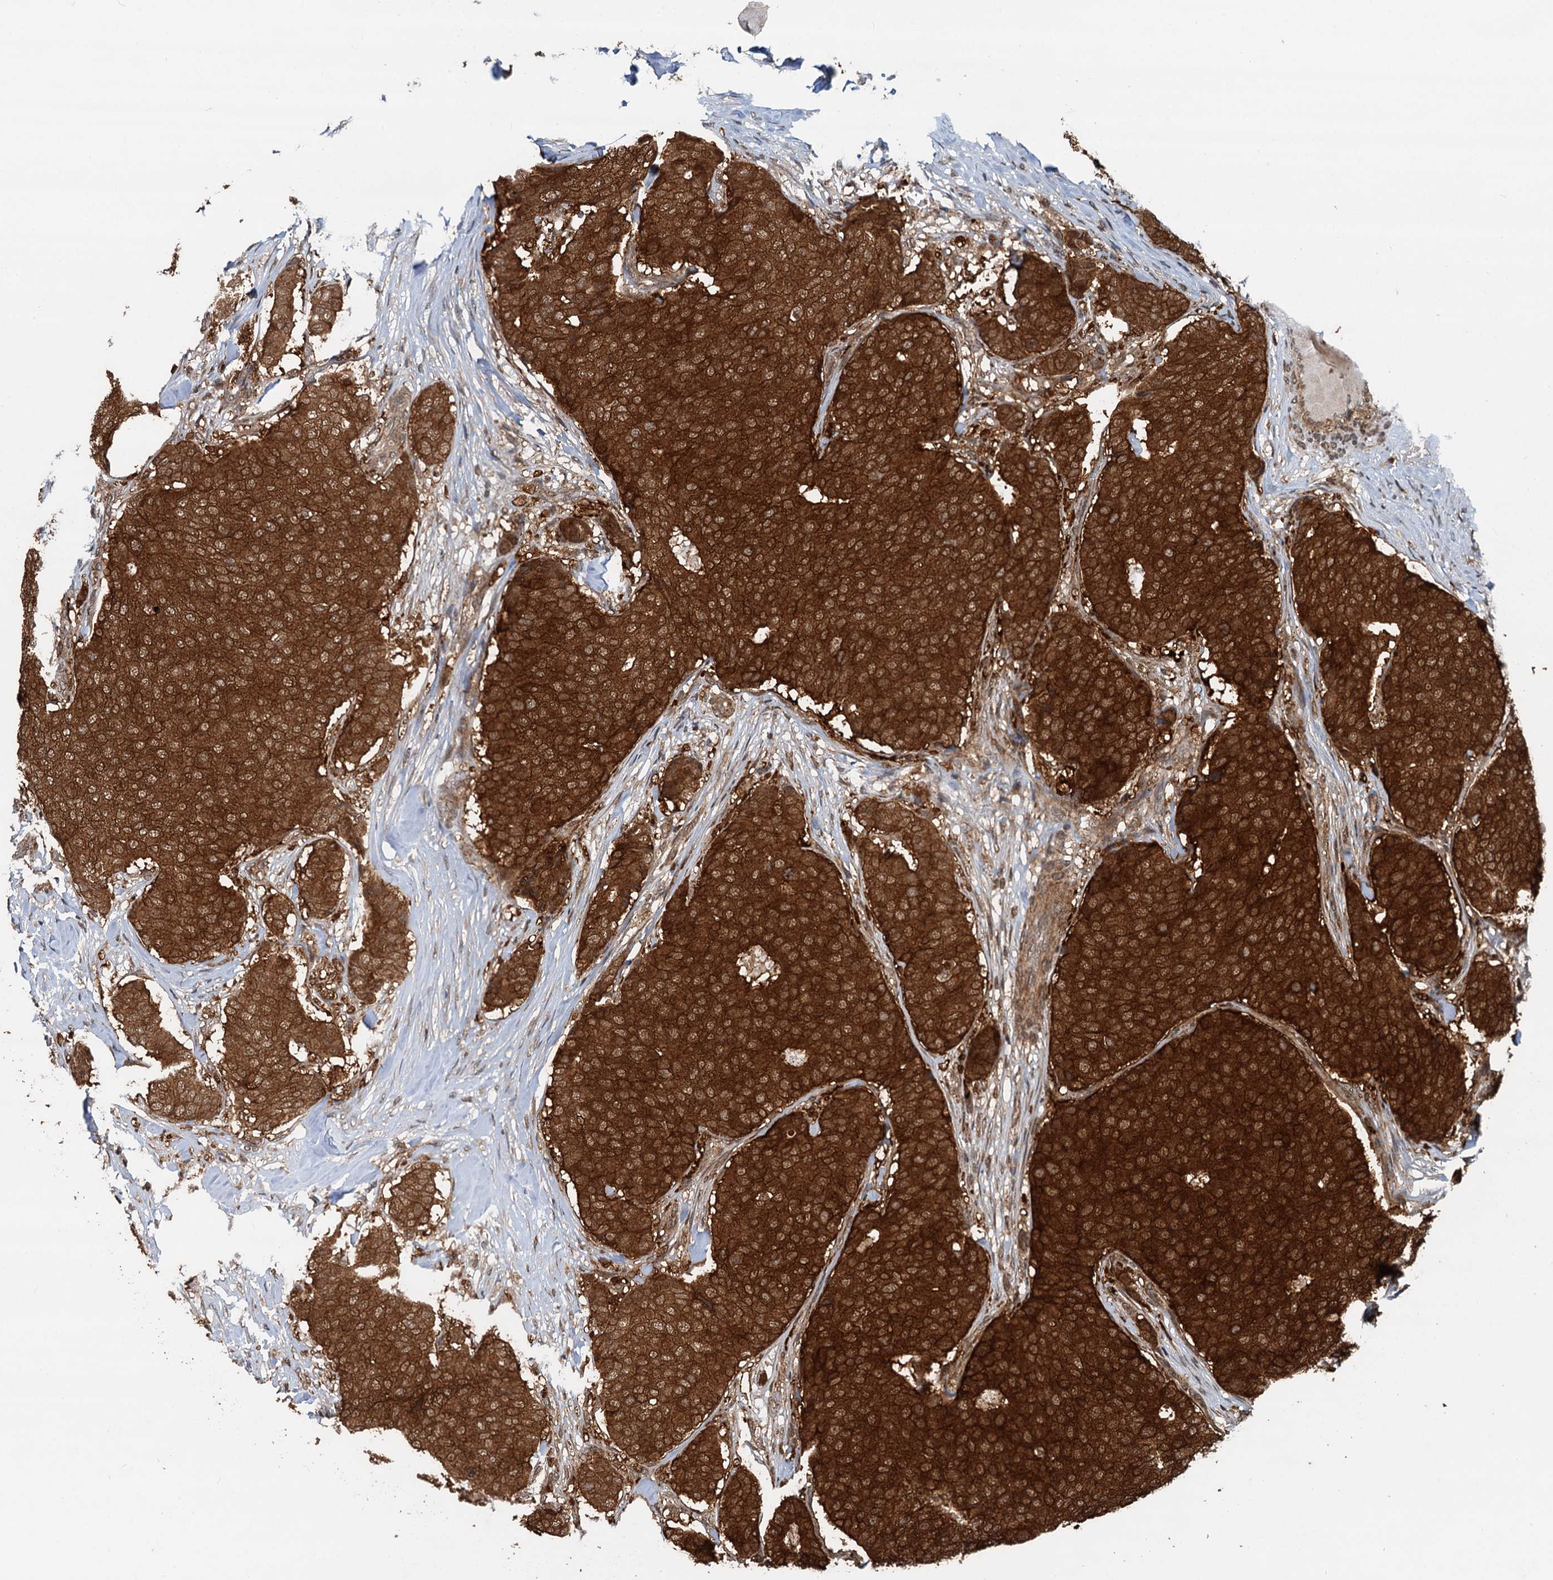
{"staining": {"intensity": "strong", "quantity": ">75%", "location": "cytoplasmic/membranous"}, "tissue": "breast cancer", "cell_type": "Tumor cells", "image_type": "cancer", "snomed": [{"axis": "morphology", "description": "Duct carcinoma"}, {"axis": "topography", "description": "Breast"}], "caption": "Strong cytoplasmic/membranous expression for a protein is identified in about >75% of tumor cells of infiltrating ductal carcinoma (breast) using immunohistochemistry.", "gene": "STUB1", "patient": {"sex": "female", "age": 75}}